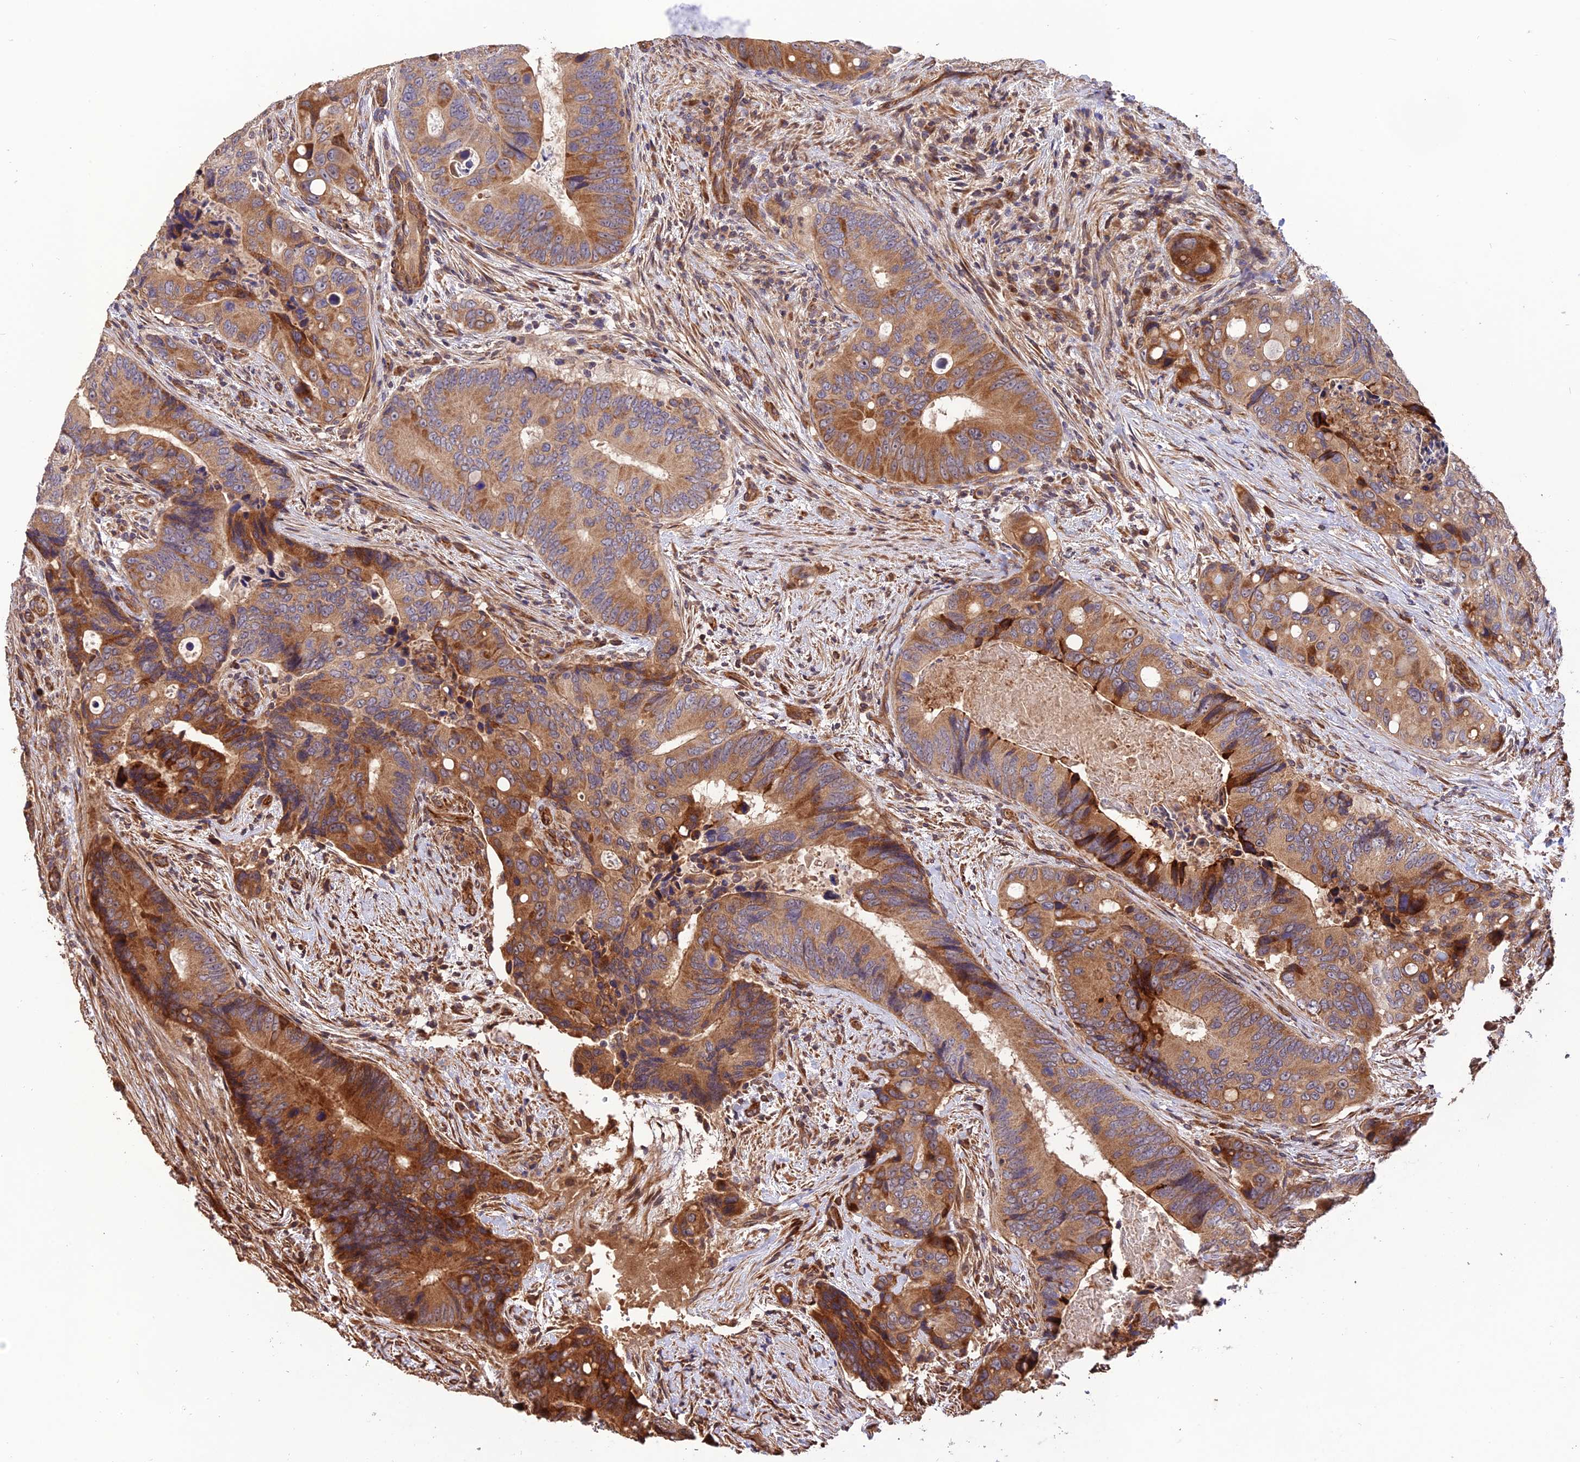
{"staining": {"intensity": "strong", "quantity": "25%-75%", "location": "cytoplasmic/membranous"}, "tissue": "colorectal cancer", "cell_type": "Tumor cells", "image_type": "cancer", "snomed": [{"axis": "morphology", "description": "Adenocarcinoma, NOS"}, {"axis": "topography", "description": "Colon"}], "caption": "Colorectal adenocarcinoma was stained to show a protein in brown. There is high levels of strong cytoplasmic/membranous expression in approximately 25%-75% of tumor cells.", "gene": "CREBL2", "patient": {"sex": "male", "age": 84}}